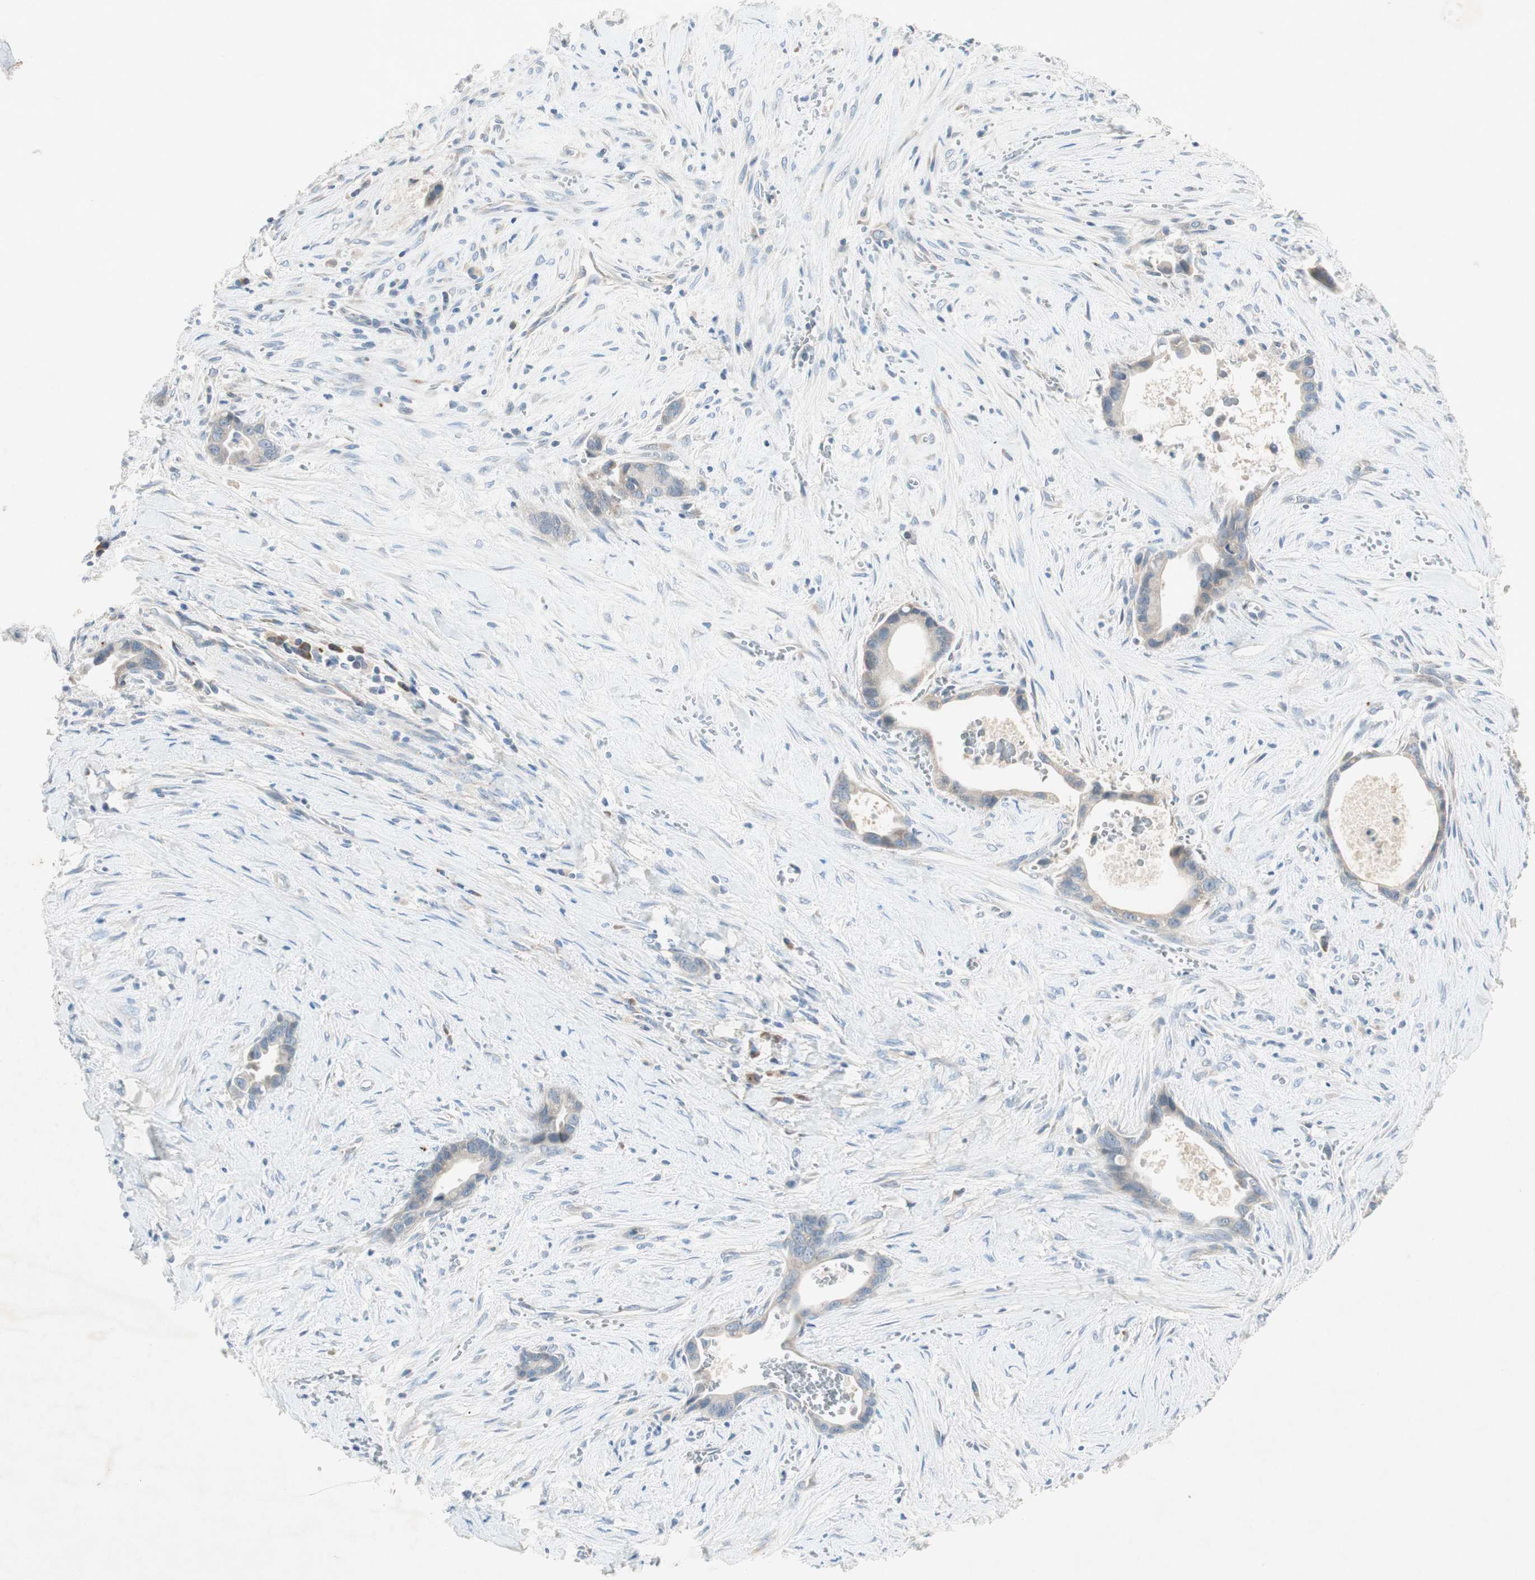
{"staining": {"intensity": "moderate", "quantity": ">75%", "location": "cytoplasmic/membranous"}, "tissue": "liver cancer", "cell_type": "Tumor cells", "image_type": "cancer", "snomed": [{"axis": "morphology", "description": "Cholangiocarcinoma"}, {"axis": "topography", "description": "Liver"}], "caption": "Liver cholangiocarcinoma stained with a protein marker reveals moderate staining in tumor cells.", "gene": "RPL23", "patient": {"sex": "female", "age": 55}}